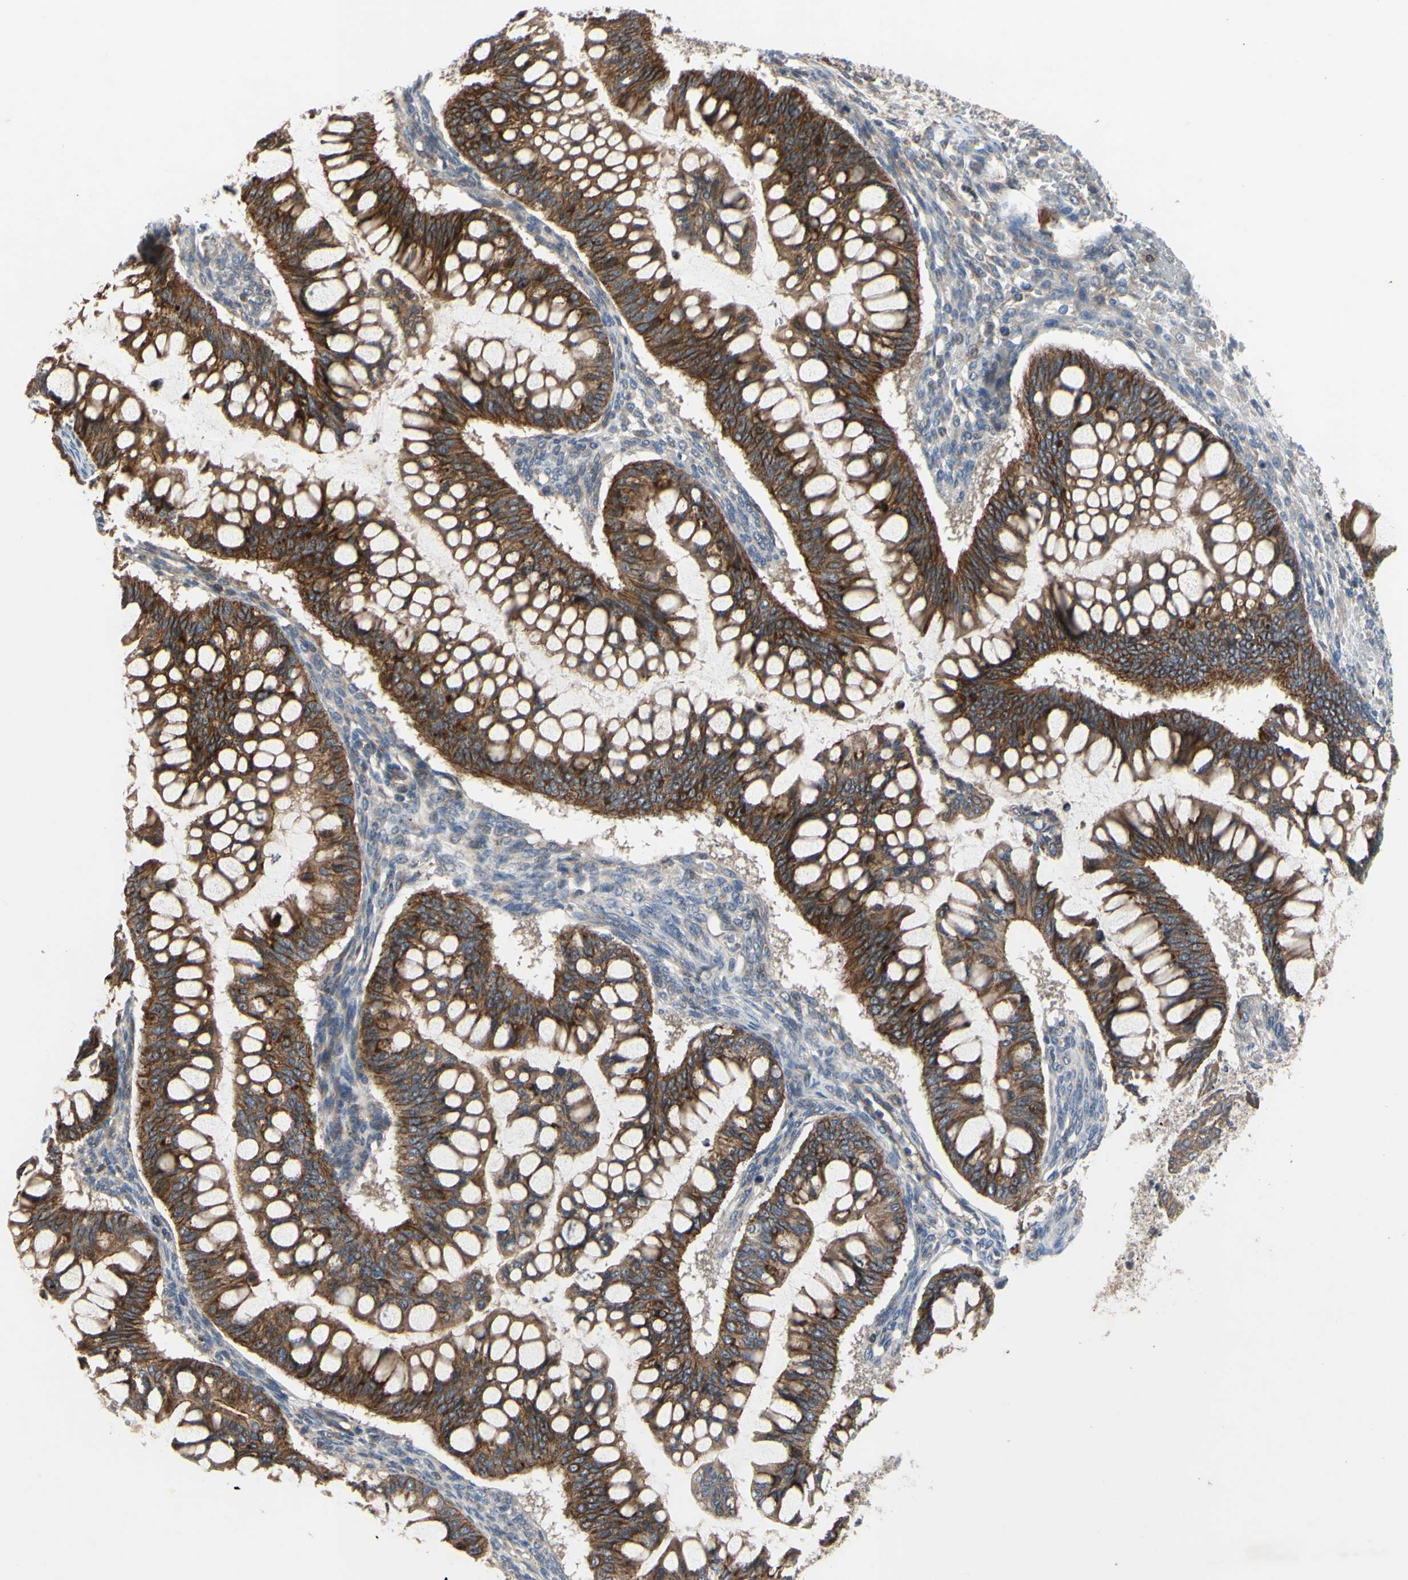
{"staining": {"intensity": "strong", "quantity": ">75%", "location": "cytoplasmic/membranous"}, "tissue": "ovarian cancer", "cell_type": "Tumor cells", "image_type": "cancer", "snomed": [{"axis": "morphology", "description": "Cystadenocarcinoma, mucinous, NOS"}, {"axis": "topography", "description": "Ovary"}], "caption": "This image exhibits ovarian cancer stained with IHC to label a protein in brown. The cytoplasmic/membranous of tumor cells show strong positivity for the protein. Nuclei are counter-stained blue.", "gene": "XIAP", "patient": {"sex": "female", "age": 73}}